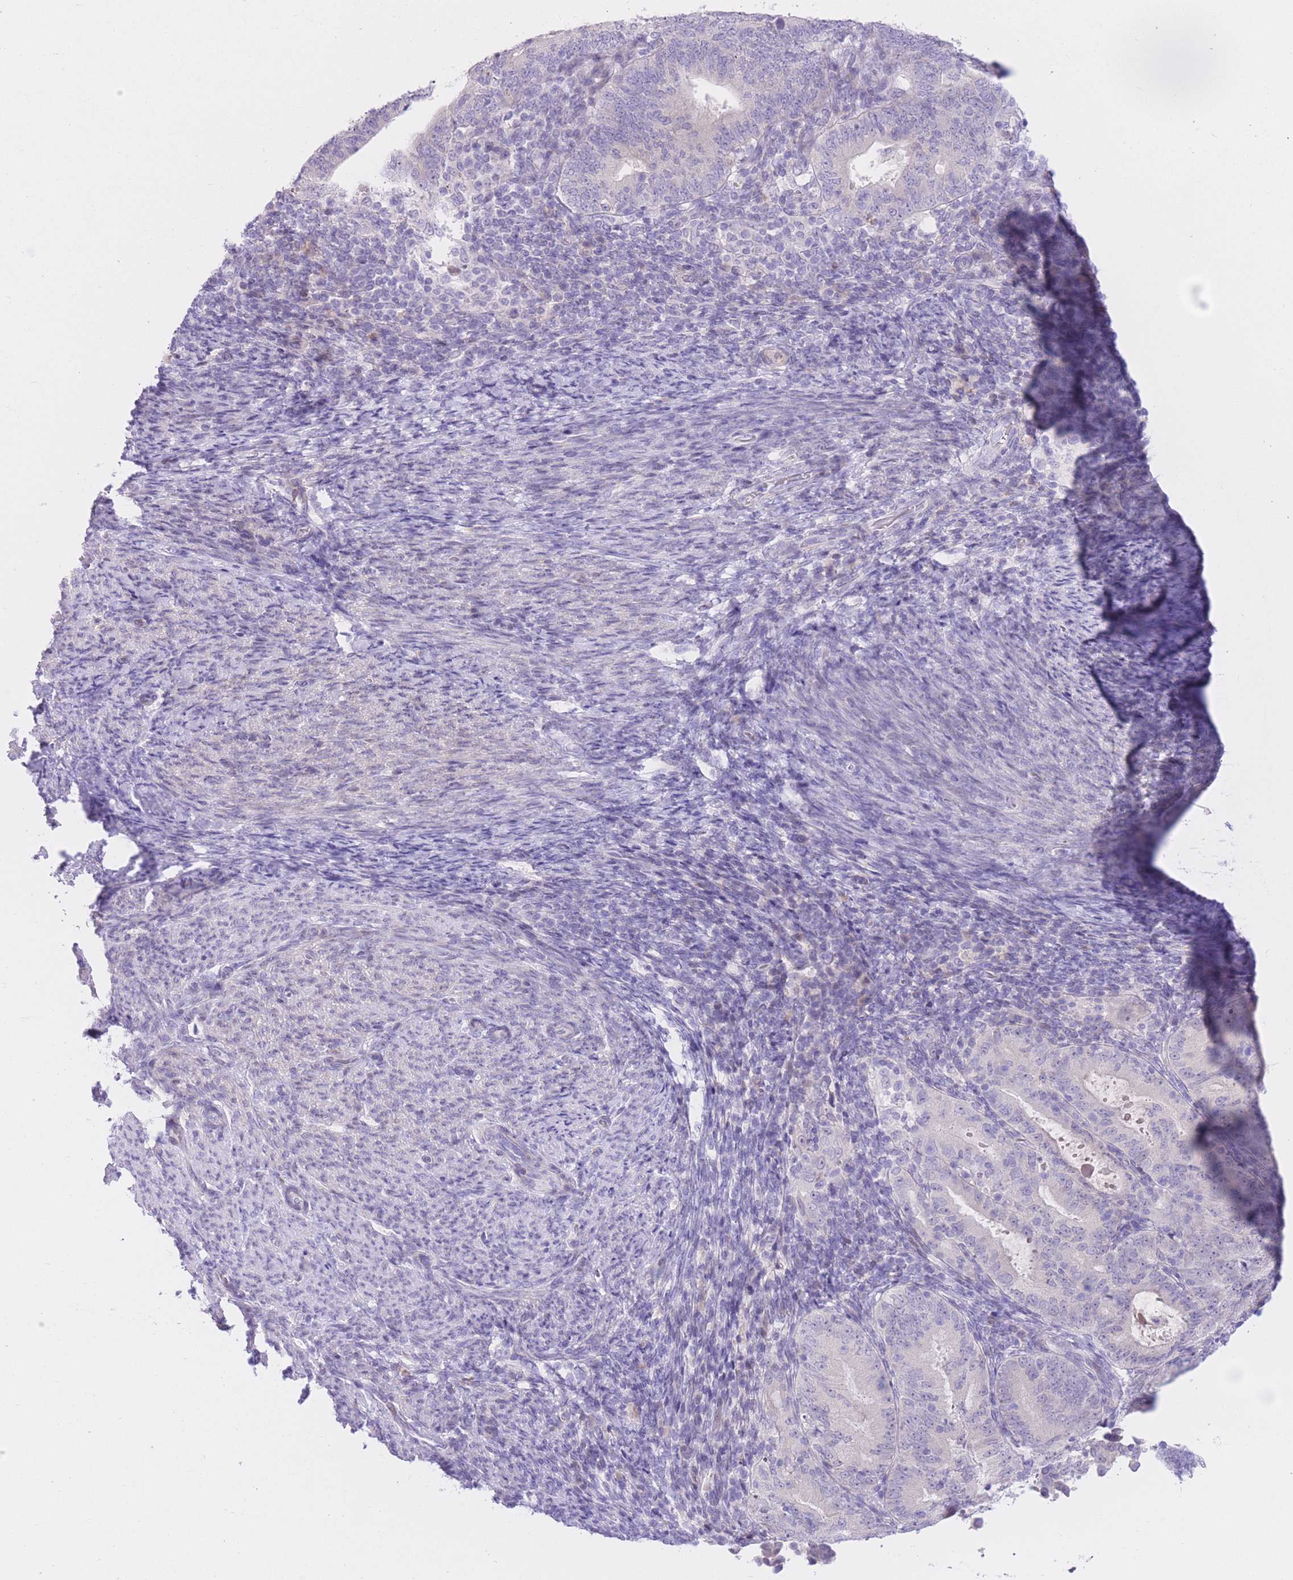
{"staining": {"intensity": "negative", "quantity": "none", "location": "none"}, "tissue": "endometrial cancer", "cell_type": "Tumor cells", "image_type": "cancer", "snomed": [{"axis": "morphology", "description": "Adenocarcinoma, NOS"}, {"axis": "topography", "description": "Endometrium"}], "caption": "IHC of endometrial adenocarcinoma shows no staining in tumor cells.", "gene": "RPL39L", "patient": {"sex": "female", "age": 70}}